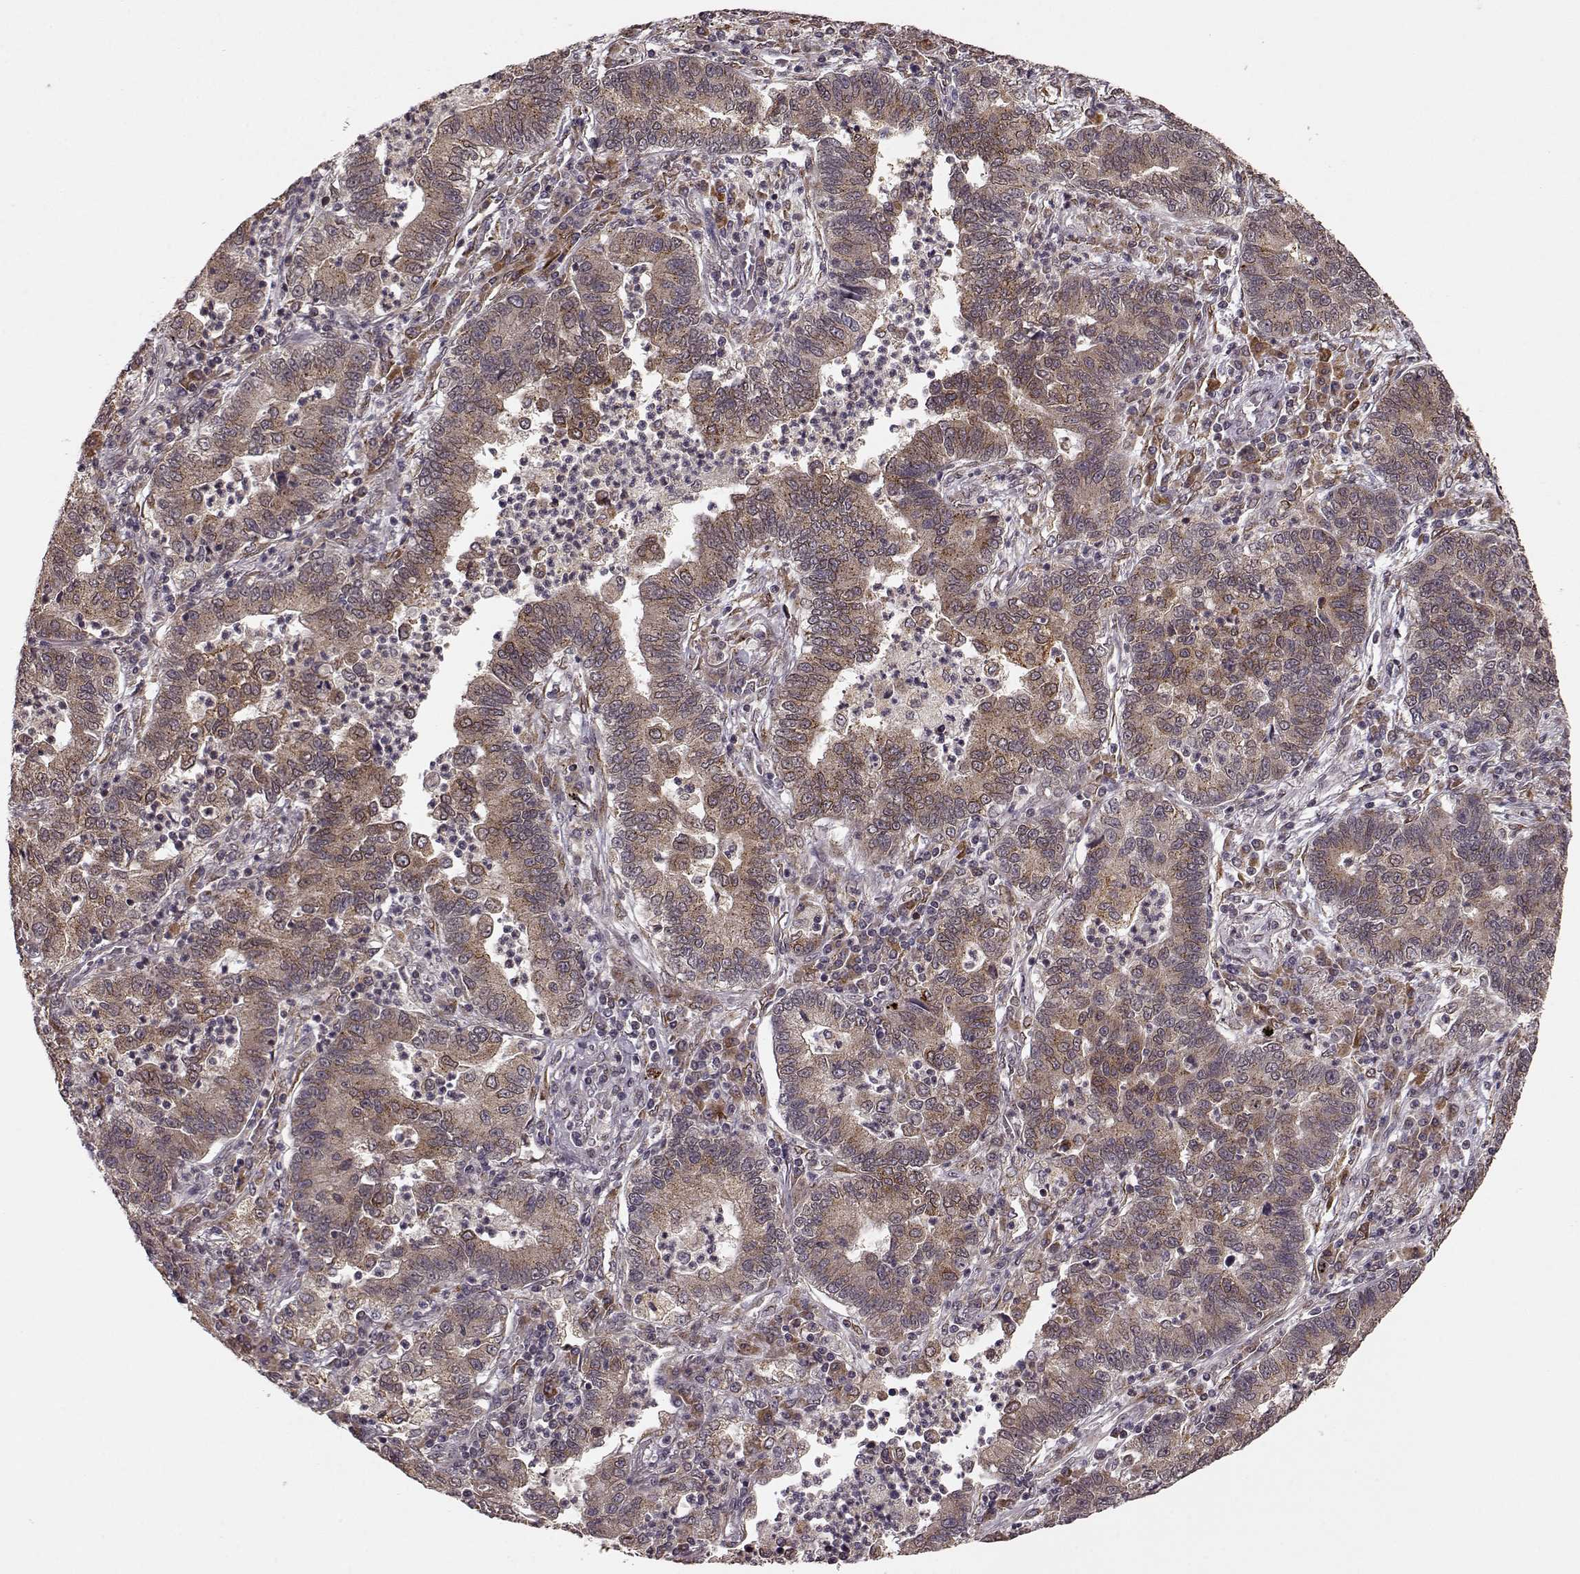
{"staining": {"intensity": "weak", "quantity": ">75%", "location": "cytoplasmic/membranous"}, "tissue": "lung cancer", "cell_type": "Tumor cells", "image_type": "cancer", "snomed": [{"axis": "morphology", "description": "Adenocarcinoma, NOS"}, {"axis": "topography", "description": "Lung"}], "caption": "Weak cytoplasmic/membranous protein expression is identified in about >75% of tumor cells in adenocarcinoma (lung). The staining was performed using DAB, with brown indicating positive protein expression. Nuclei are stained blue with hematoxylin.", "gene": "YIPF5", "patient": {"sex": "female", "age": 57}}